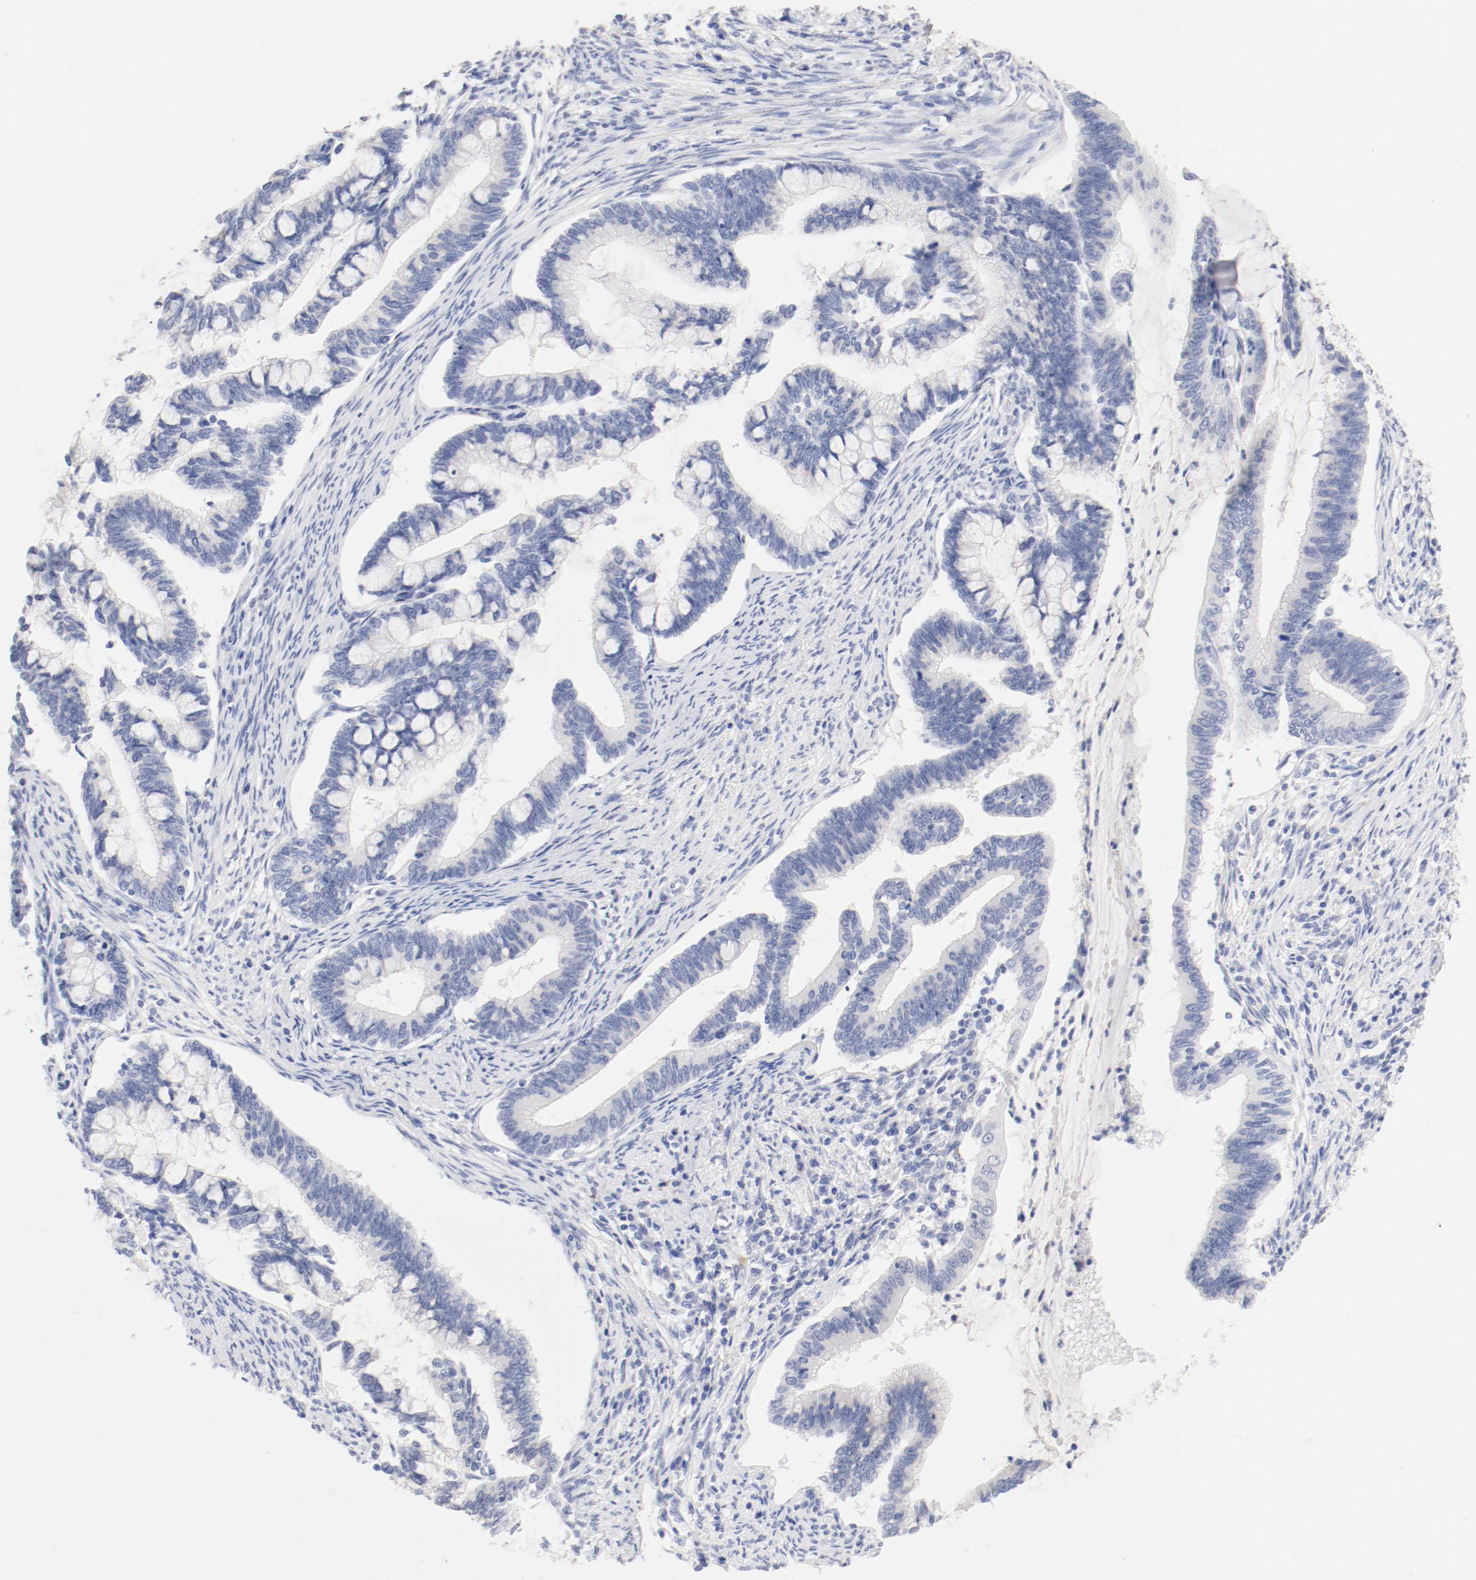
{"staining": {"intensity": "negative", "quantity": "none", "location": "none"}, "tissue": "cervical cancer", "cell_type": "Tumor cells", "image_type": "cancer", "snomed": [{"axis": "morphology", "description": "Adenocarcinoma, NOS"}, {"axis": "topography", "description": "Cervix"}], "caption": "Immunohistochemistry image of human cervical adenocarcinoma stained for a protein (brown), which shows no staining in tumor cells.", "gene": "HOMER1", "patient": {"sex": "female", "age": 36}}